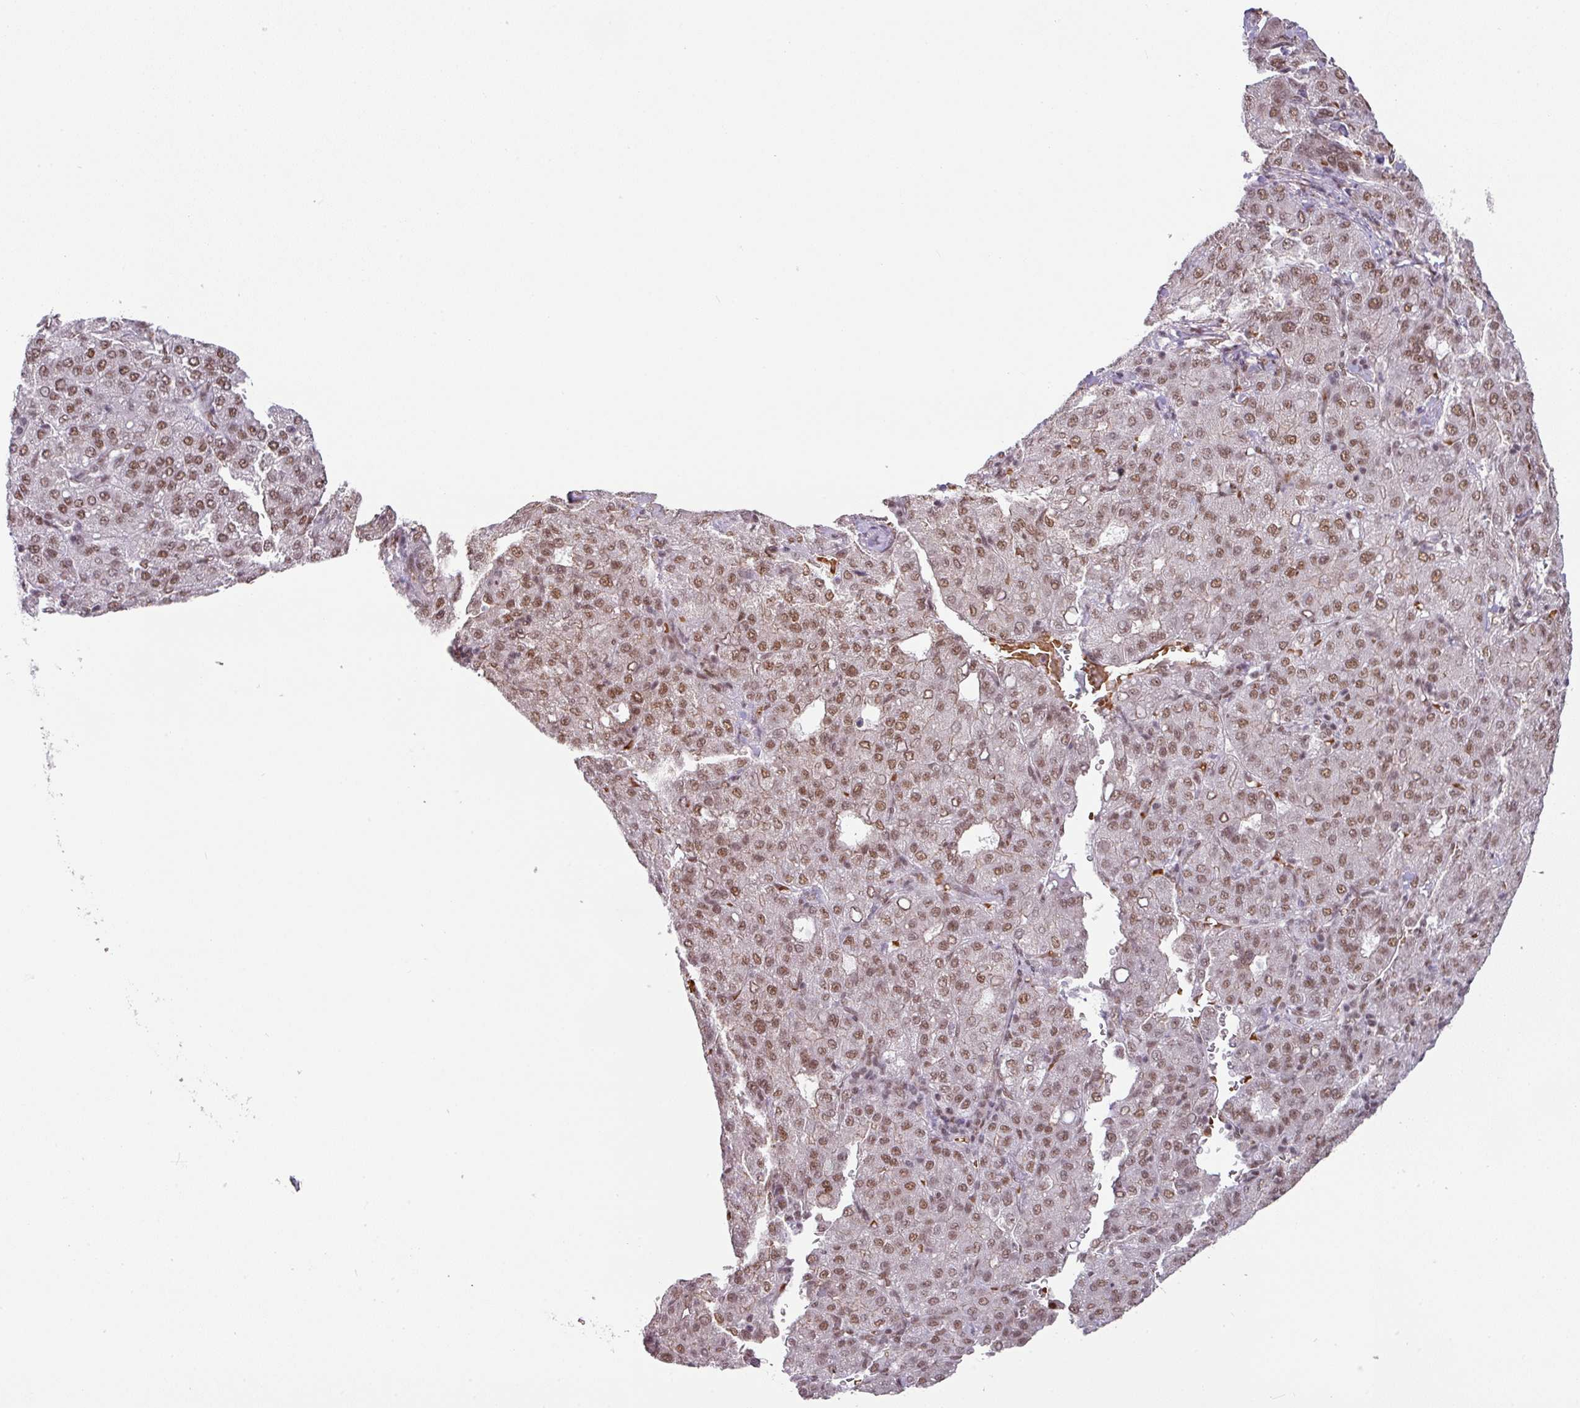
{"staining": {"intensity": "moderate", "quantity": ">75%", "location": "nuclear"}, "tissue": "liver cancer", "cell_type": "Tumor cells", "image_type": "cancer", "snomed": [{"axis": "morphology", "description": "Carcinoma, Hepatocellular, NOS"}, {"axis": "topography", "description": "Liver"}], "caption": "Immunohistochemical staining of liver cancer (hepatocellular carcinoma) exhibits moderate nuclear protein positivity in about >75% of tumor cells.", "gene": "NCOA5", "patient": {"sex": "male", "age": 65}}